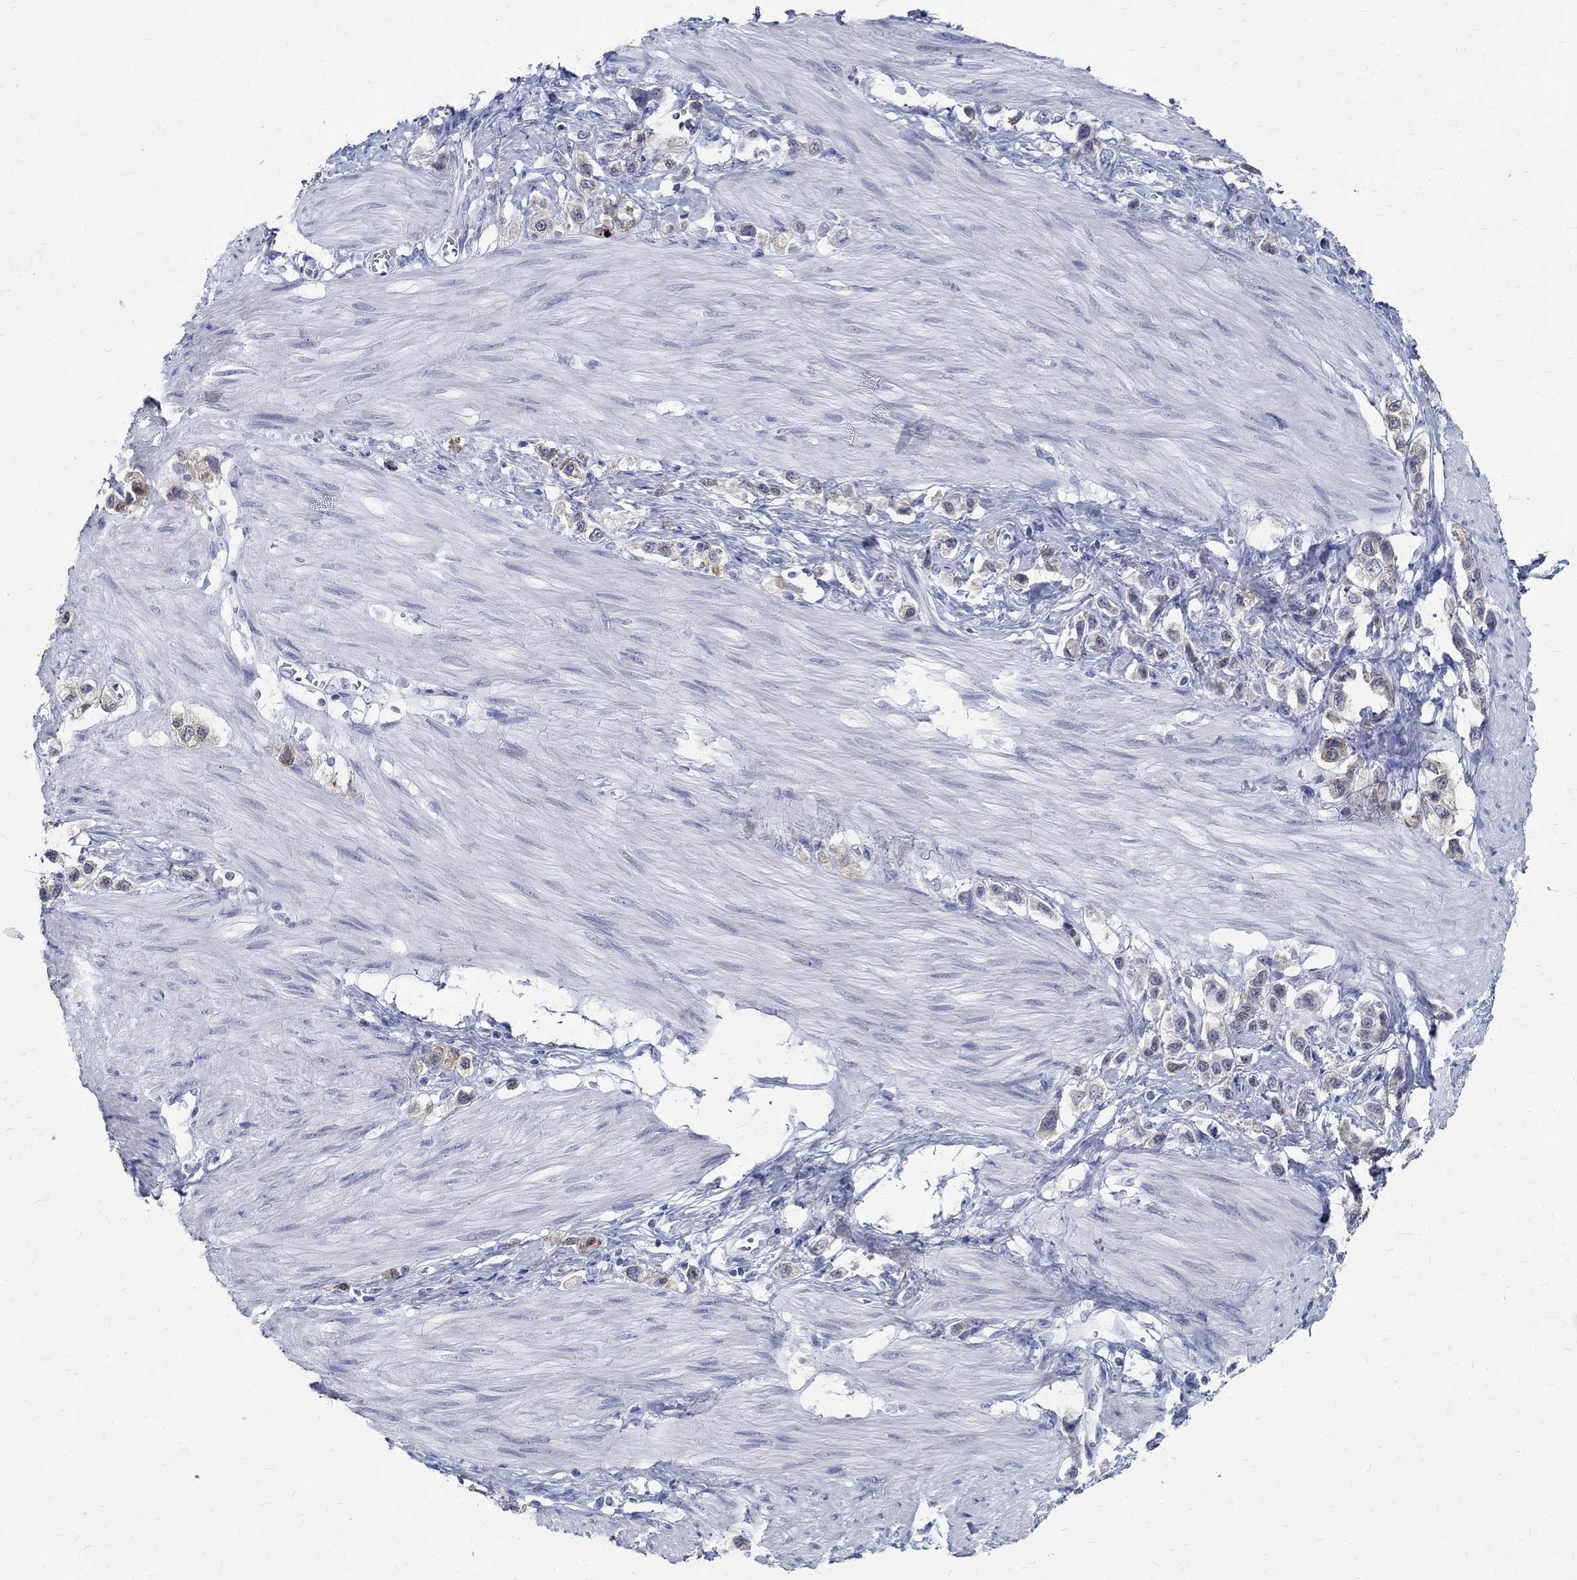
{"staining": {"intensity": "weak", "quantity": "25%-75%", "location": "cytoplasmic/membranous"}, "tissue": "stomach cancer", "cell_type": "Tumor cells", "image_type": "cancer", "snomed": [{"axis": "morphology", "description": "Normal tissue, NOS"}, {"axis": "morphology", "description": "Adenocarcinoma, NOS"}, {"axis": "morphology", "description": "Adenocarcinoma, High grade"}, {"axis": "topography", "description": "Stomach, upper"}, {"axis": "topography", "description": "Stomach"}], "caption": "Stomach cancer (high-grade adenocarcinoma) stained for a protein (brown) shows weak cytoplasmic/membranous positive positivity in about 25%-75% of tumor cells.", "gene": "BSPRY", "patient": {"sex": "female", "age": 65}}